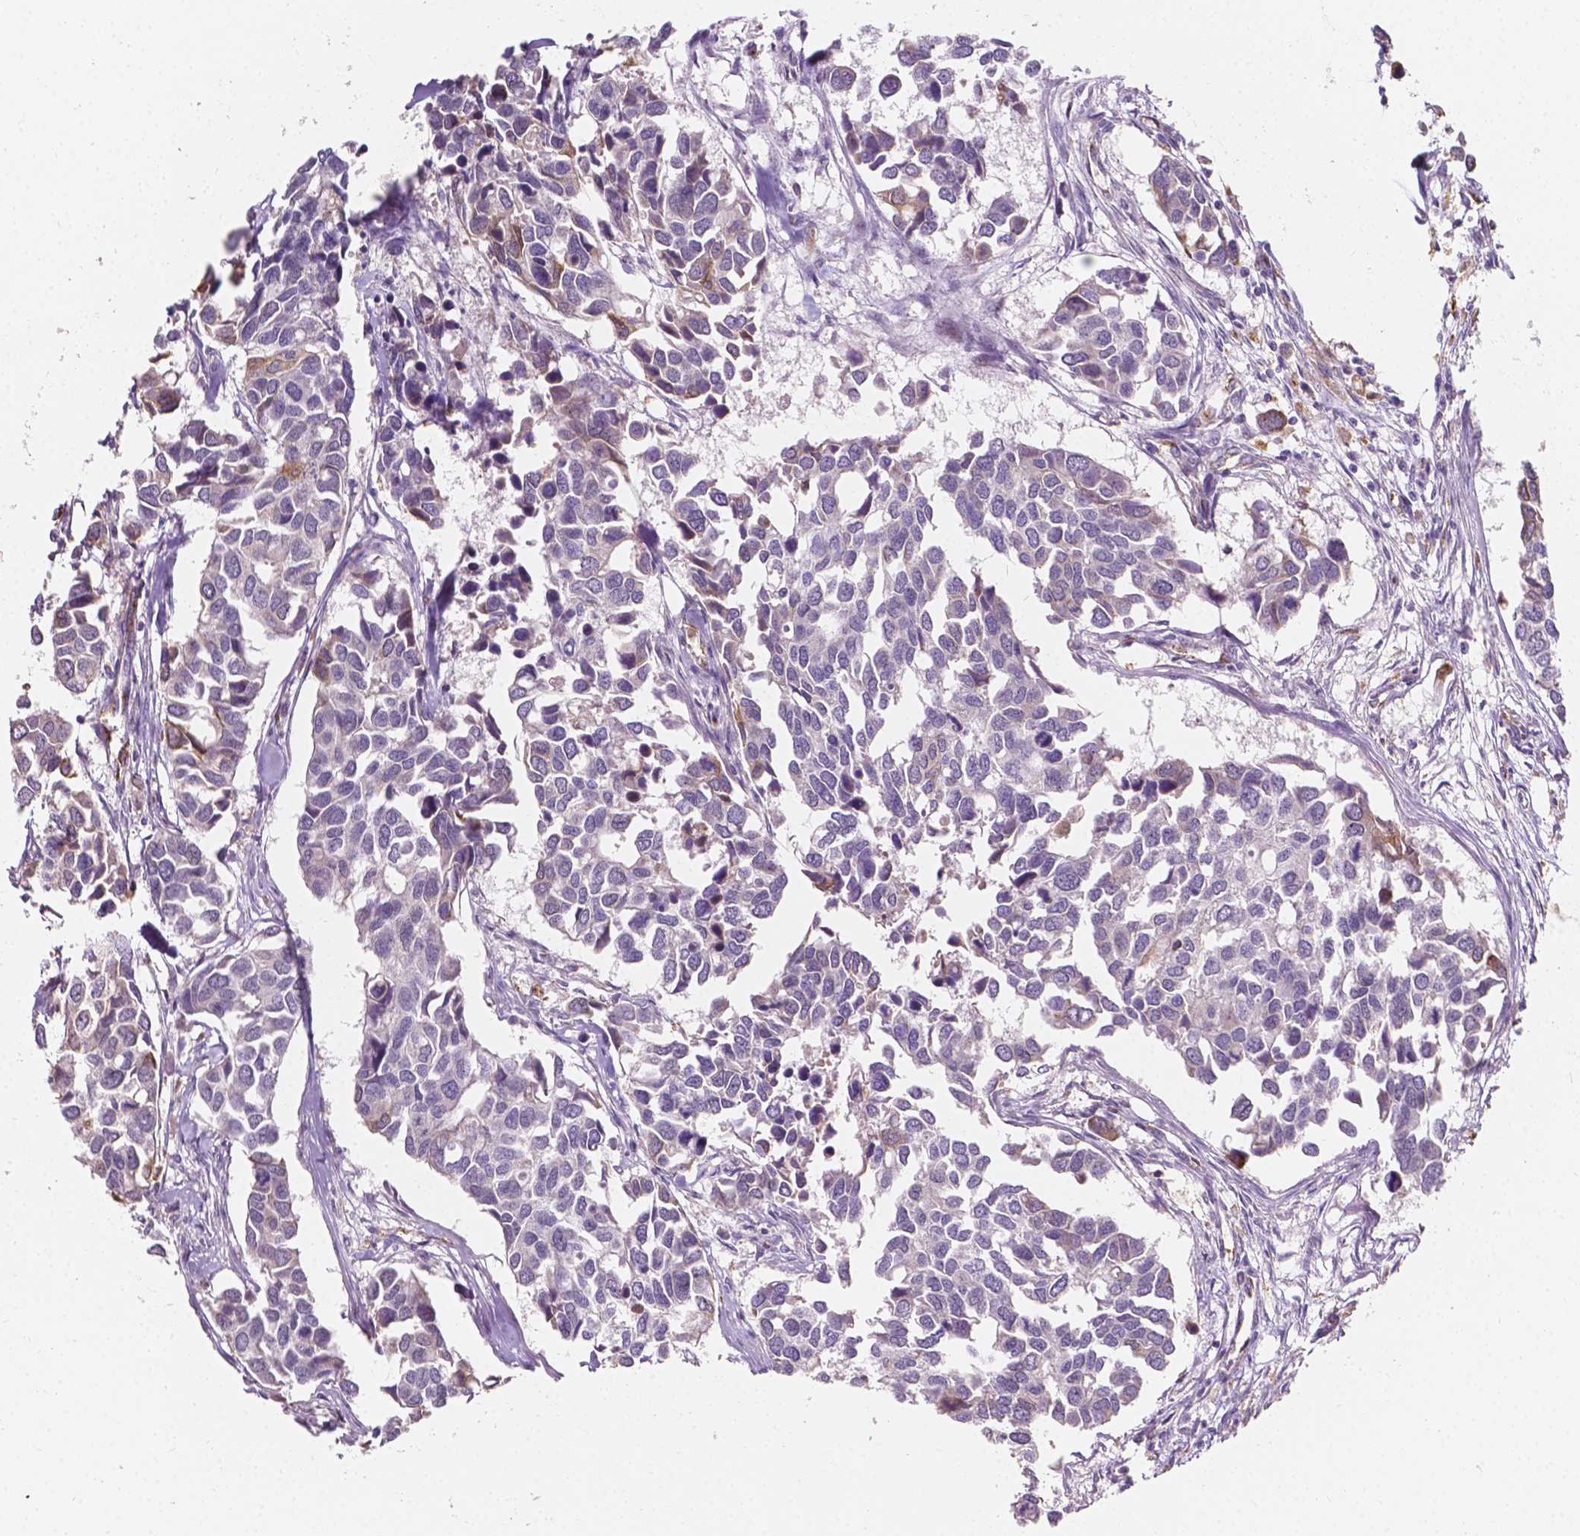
{"staining": {"intensity": "negative", "quantity": "none", "location": "none"}, "tissue": "breast cancer", "cell_type": "Tumor cells", "image_type": "cancer", "snomed": [{"axis": "morphology", "description": "Duct carcinoma"}, {"axis": "topography", "description": "Breast"}], "caption": "Immunohistochemistry (IHC) image of breast cancer (infiltrating ductal carcinoma) stained for a protein (brown), which shows no expression in tumor cells. (Stains: DAB immunohistochemistry (IHC) with hematoxylin counter stain, Microscopy: brightfield microscopy at high magnification).", "gene": "SLC22A4", "patient": {"sex": "female", "age": 83}}